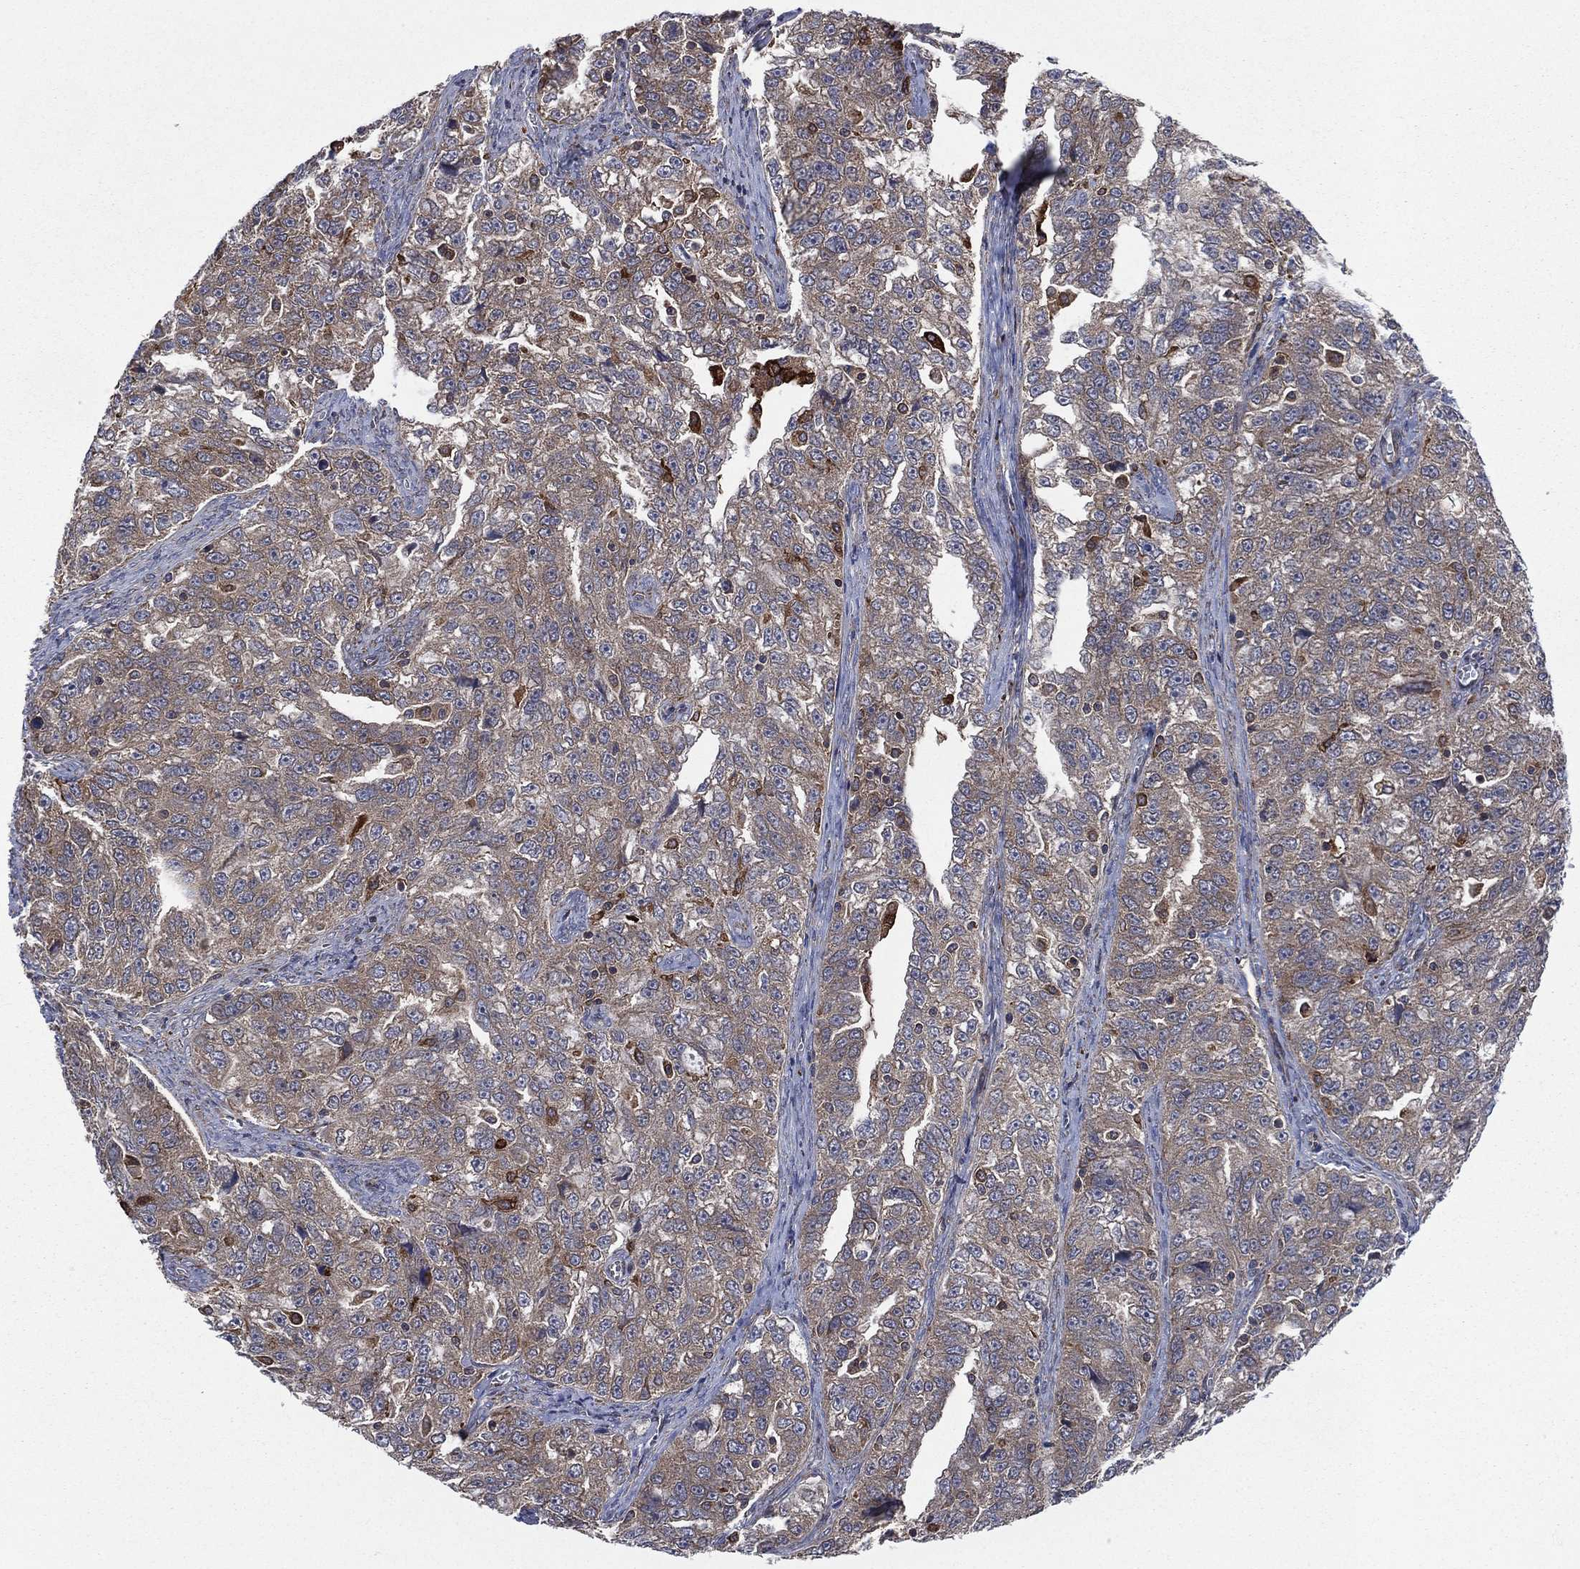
{"staining": {"intensity": "weak", "quantity": ">75%", "location": "cytoplasmic/membranous"}, "tissue": "ovarian cancer", "cell_type": "Tumor cells", "image_type": "cancer", "snomed": [{"axis": "morphology", "description": "Cystadenocarcinoma, serous, NOS"}, {"axis": "topography", "description": "Ovary"}], "caption": "Immunohistochemistry (IHC) of human ovarian serous cystadenocarcinoma shows low levels of weak cytoplasmic/membranous positivity in approximately >75% of tumor cells. (DAB IHC with brightfield microscopy, high magnification).", "gene": "C2orf76", "patient": {"sex": "female", "age": 51}}